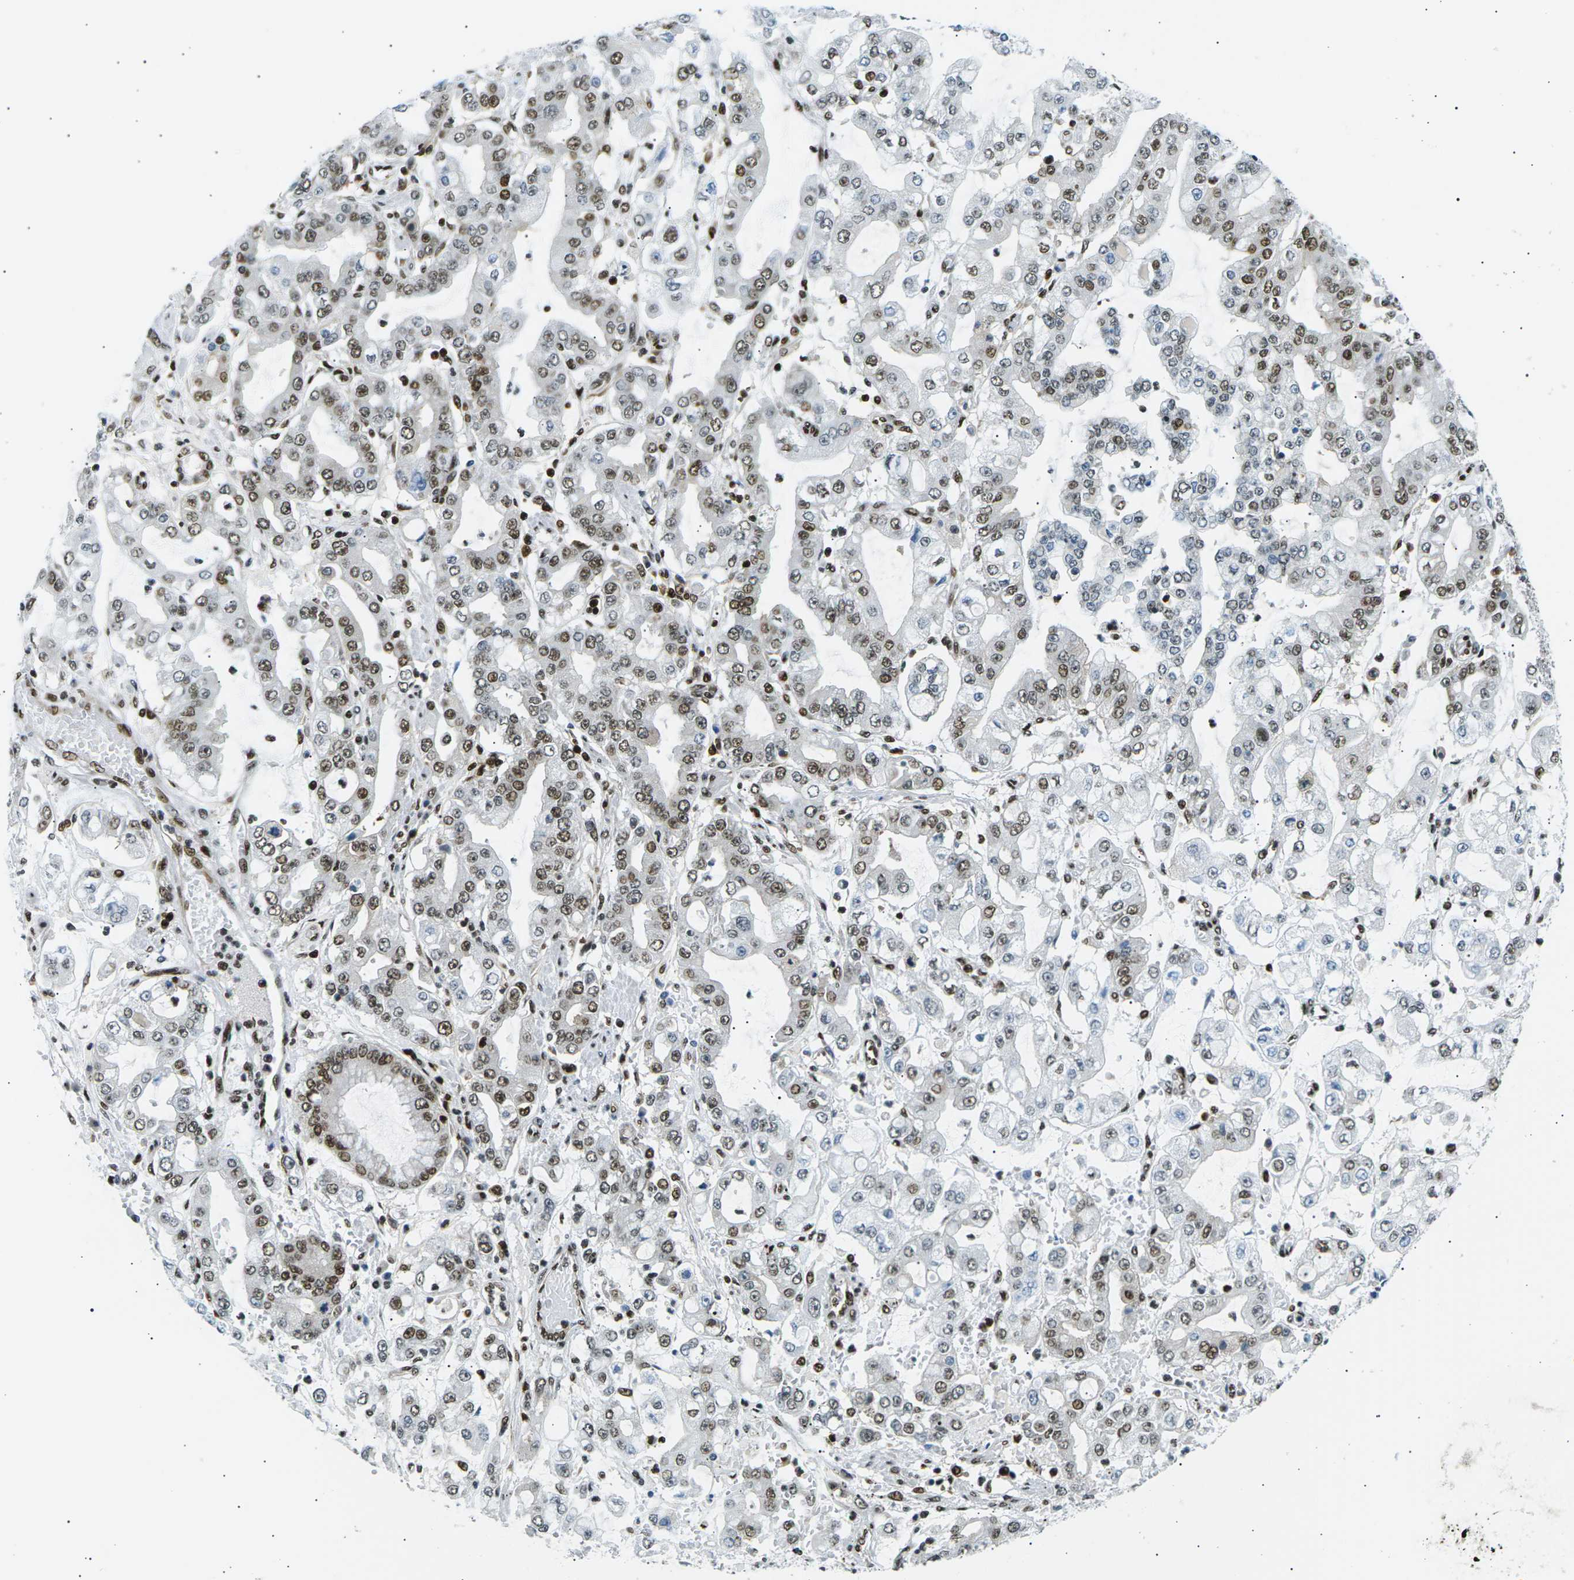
{"staining": {"intensity": "moderate", "quantity": "25%-75%", "location": "nuclear"}, "tissue": "stomach cancer", "cell_type": "Tumor cells", "image_type": "cancer", "snomed": [{"axis": "morphology", "description": "Adenocarcinoma, NOS"}, {"axis": "topography", "description": "Stomach"}], "caption": "Human stomach adenocarcinoma stained for a protein (brown) displays moderate nuclear positive positivity in about 25%-75% of tumor cells.", "gene": "RPA2", "patient": {"sex": "male", "age": 76}}